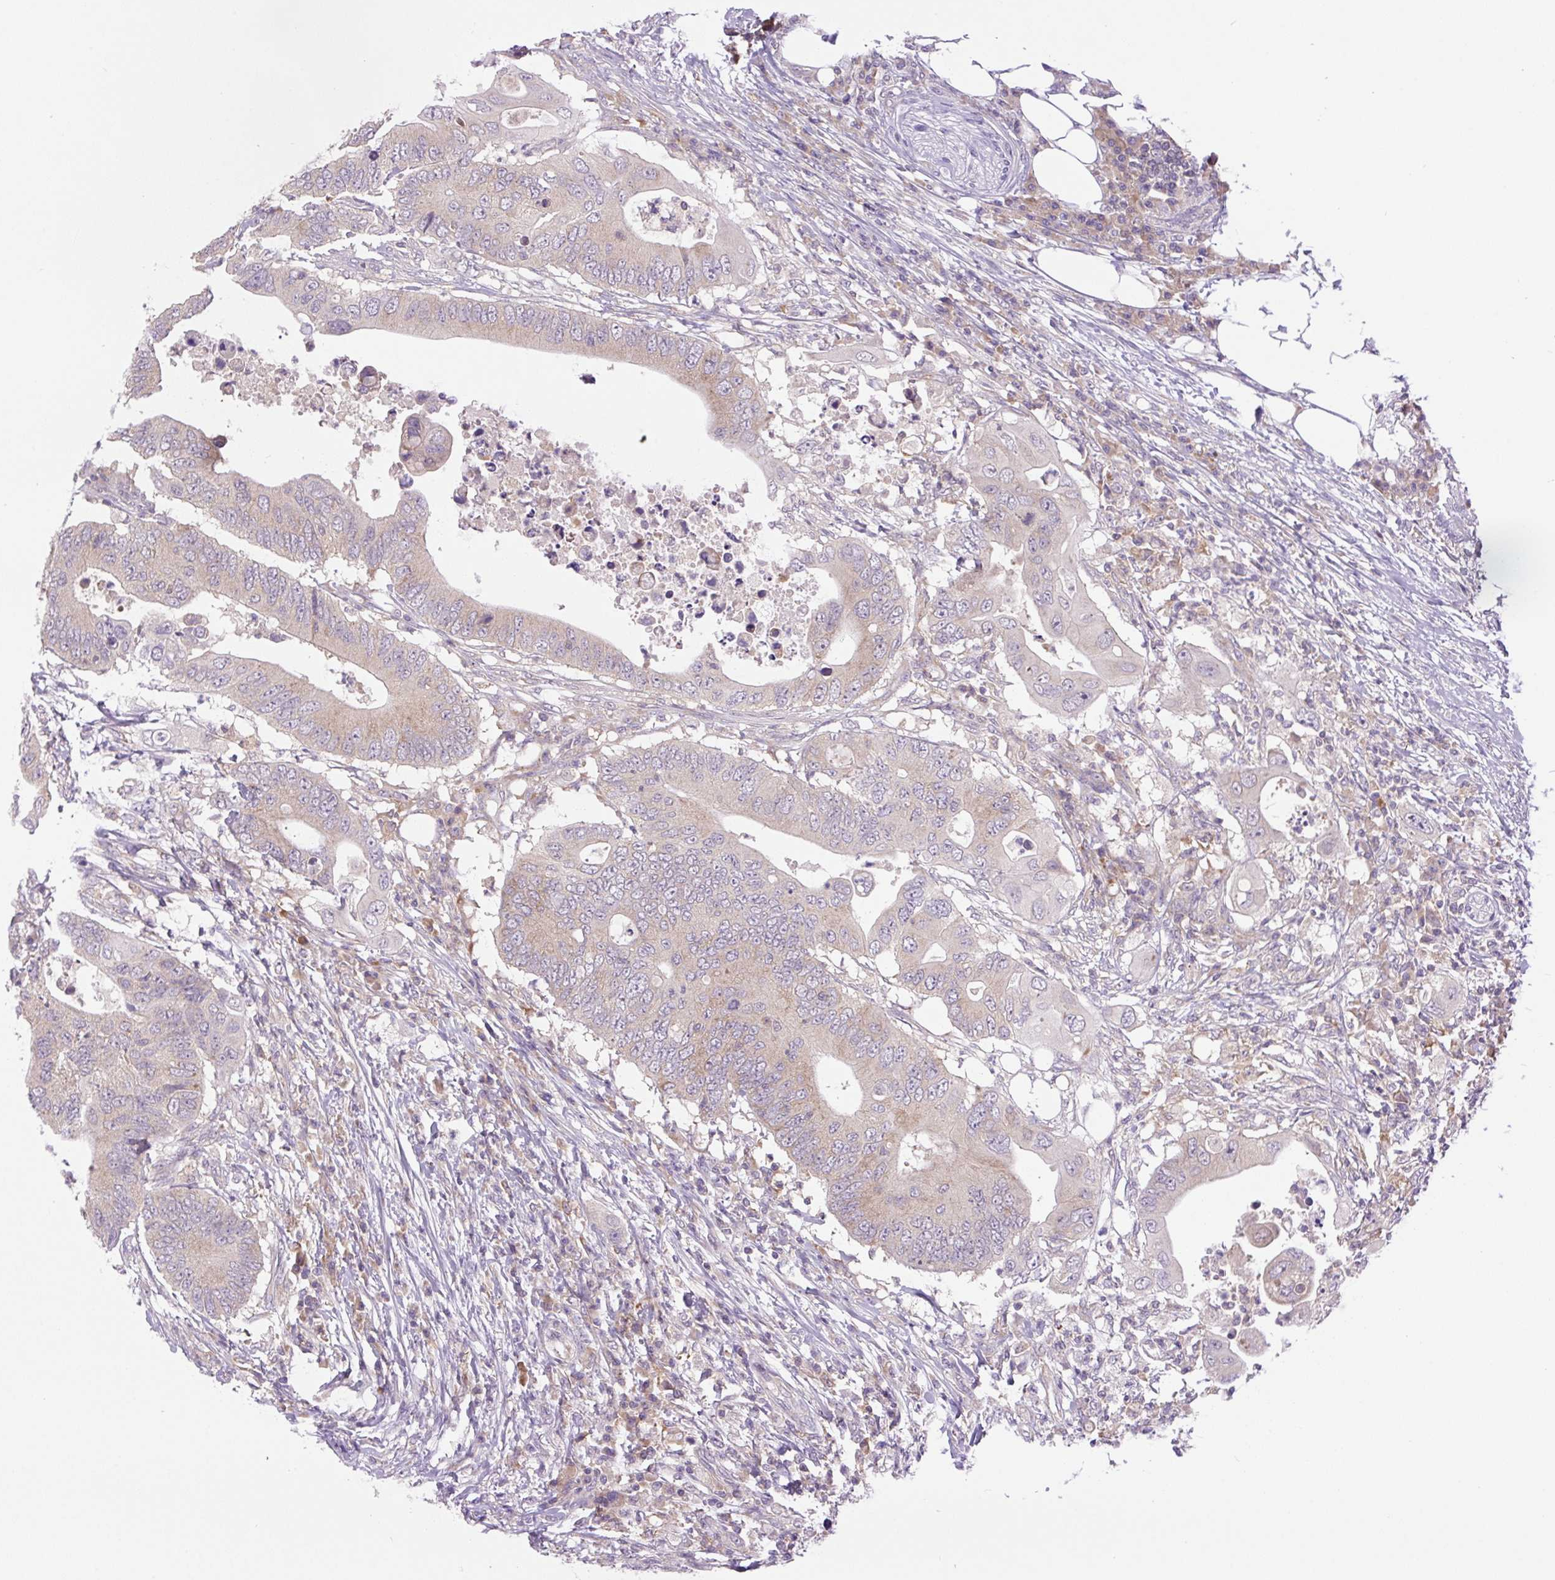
{"staining": {"intensity": "weak", "quantity": "<25%", "location": "cytoplasmic/membranous"}, "tissue": "colorectal cancer", "cell_type": "Tumor cells", "image_type": "cancer", "snomed": [{"axis": "morphology", "description": "Adenocarcinoma, NOS"}, {"axis": "topography", "description": "Colon"}], "caption": "Protein analysis of adenocarcinoma (colorectal) demonstrates no significant staining in tumor cells.", "gene": "MINK1", "patient": {"sex": "male", "age": 71}}